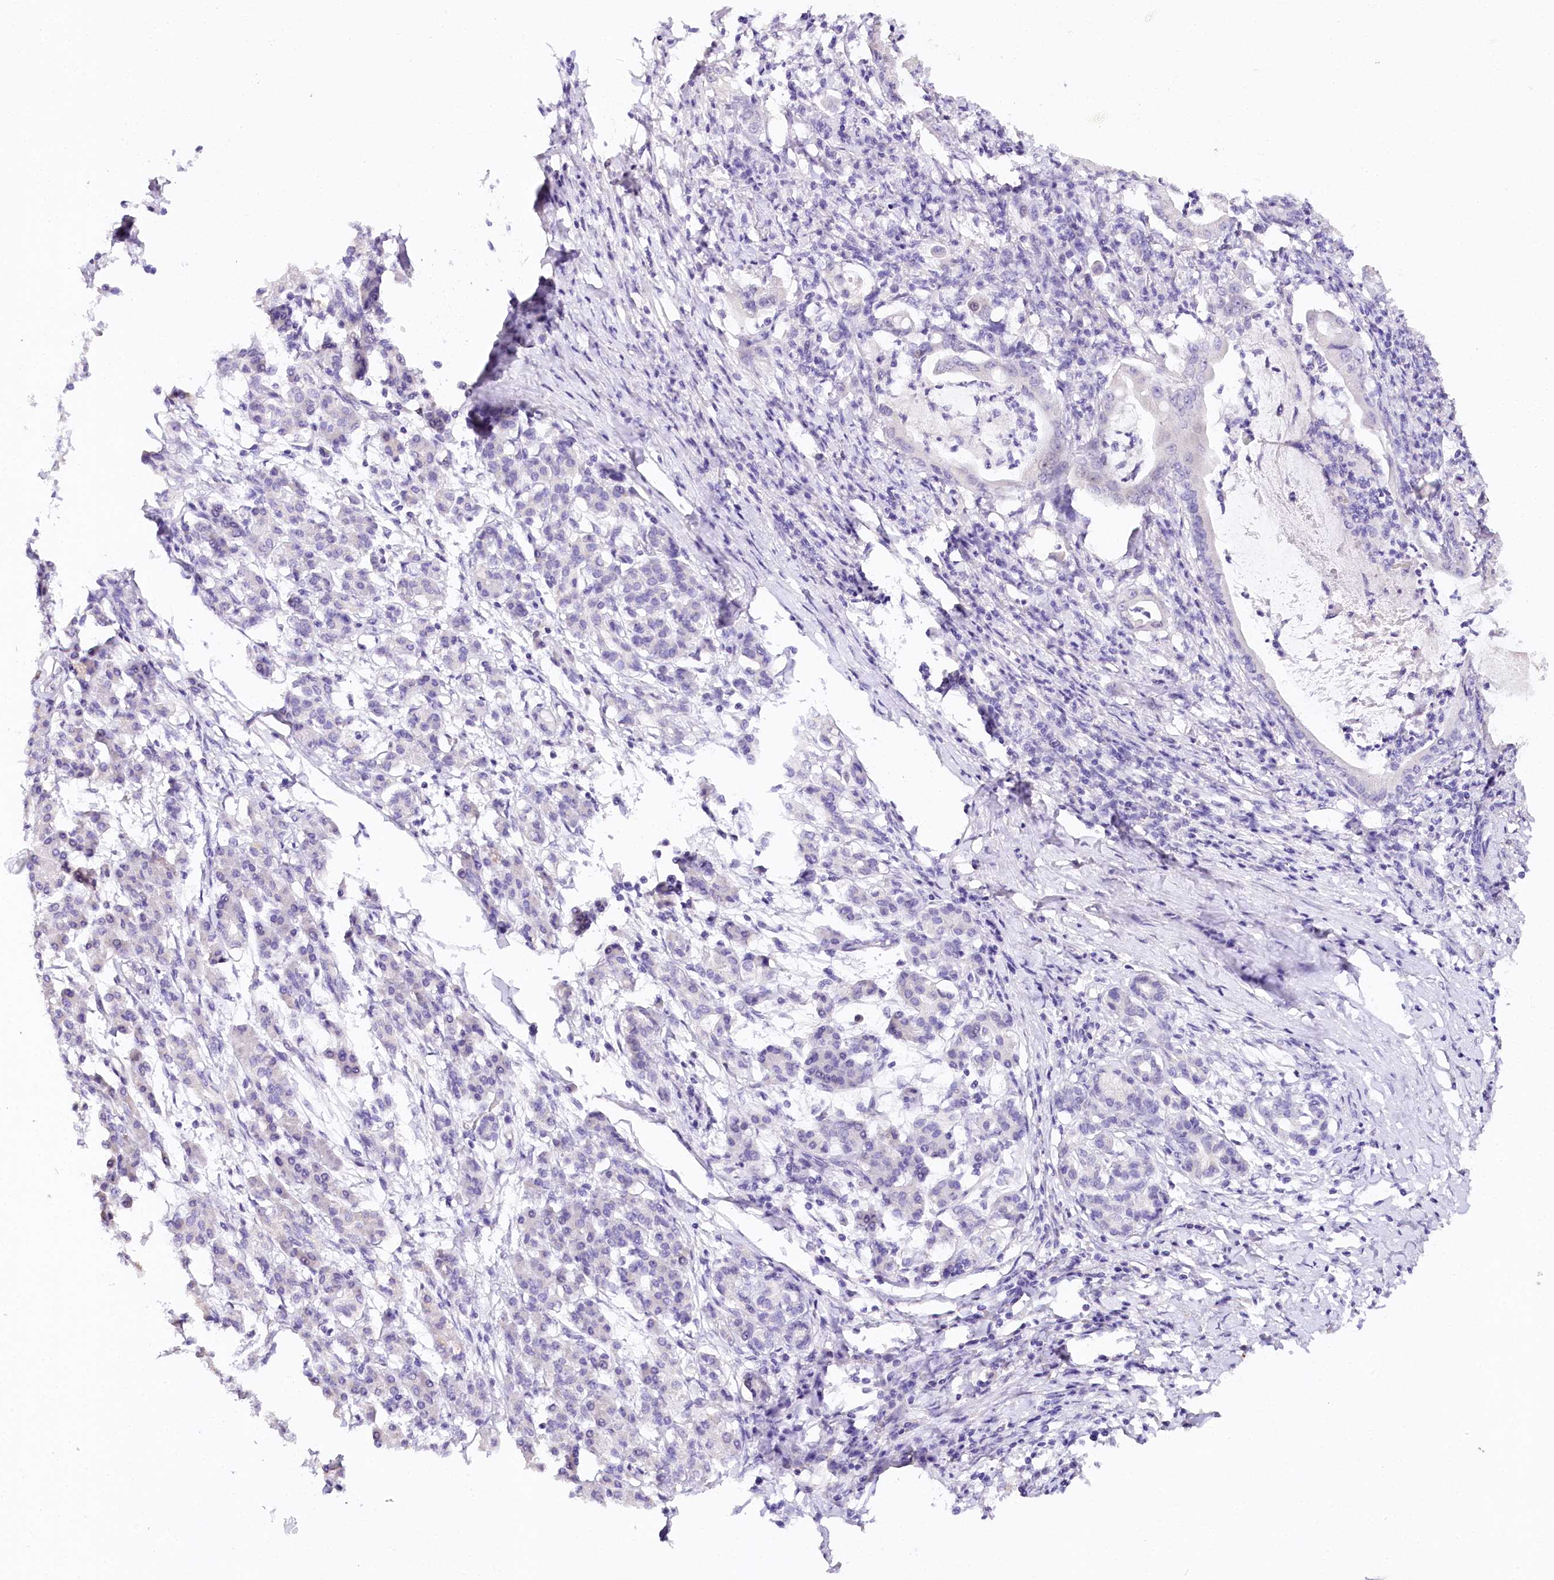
{"staining": {"intensity": "negative", "quantity": "none", "location": "none"}, "tissue": "pancreatic cancer", "cell_type": "Tumor cells", "image_type": "cancer", "snomed": [{"axis": "morphology", "description": "Adenocarcinoma, NOS"}, {"axis": "topography", "description": "Pancreas"}], "caption": "Pancreatic adenocarcinoma stained for a protein using immunohistochemistry exhibits no staining tumor cells.", "gene": "TP53", "patient": {"sex": "female", "age": 55}}